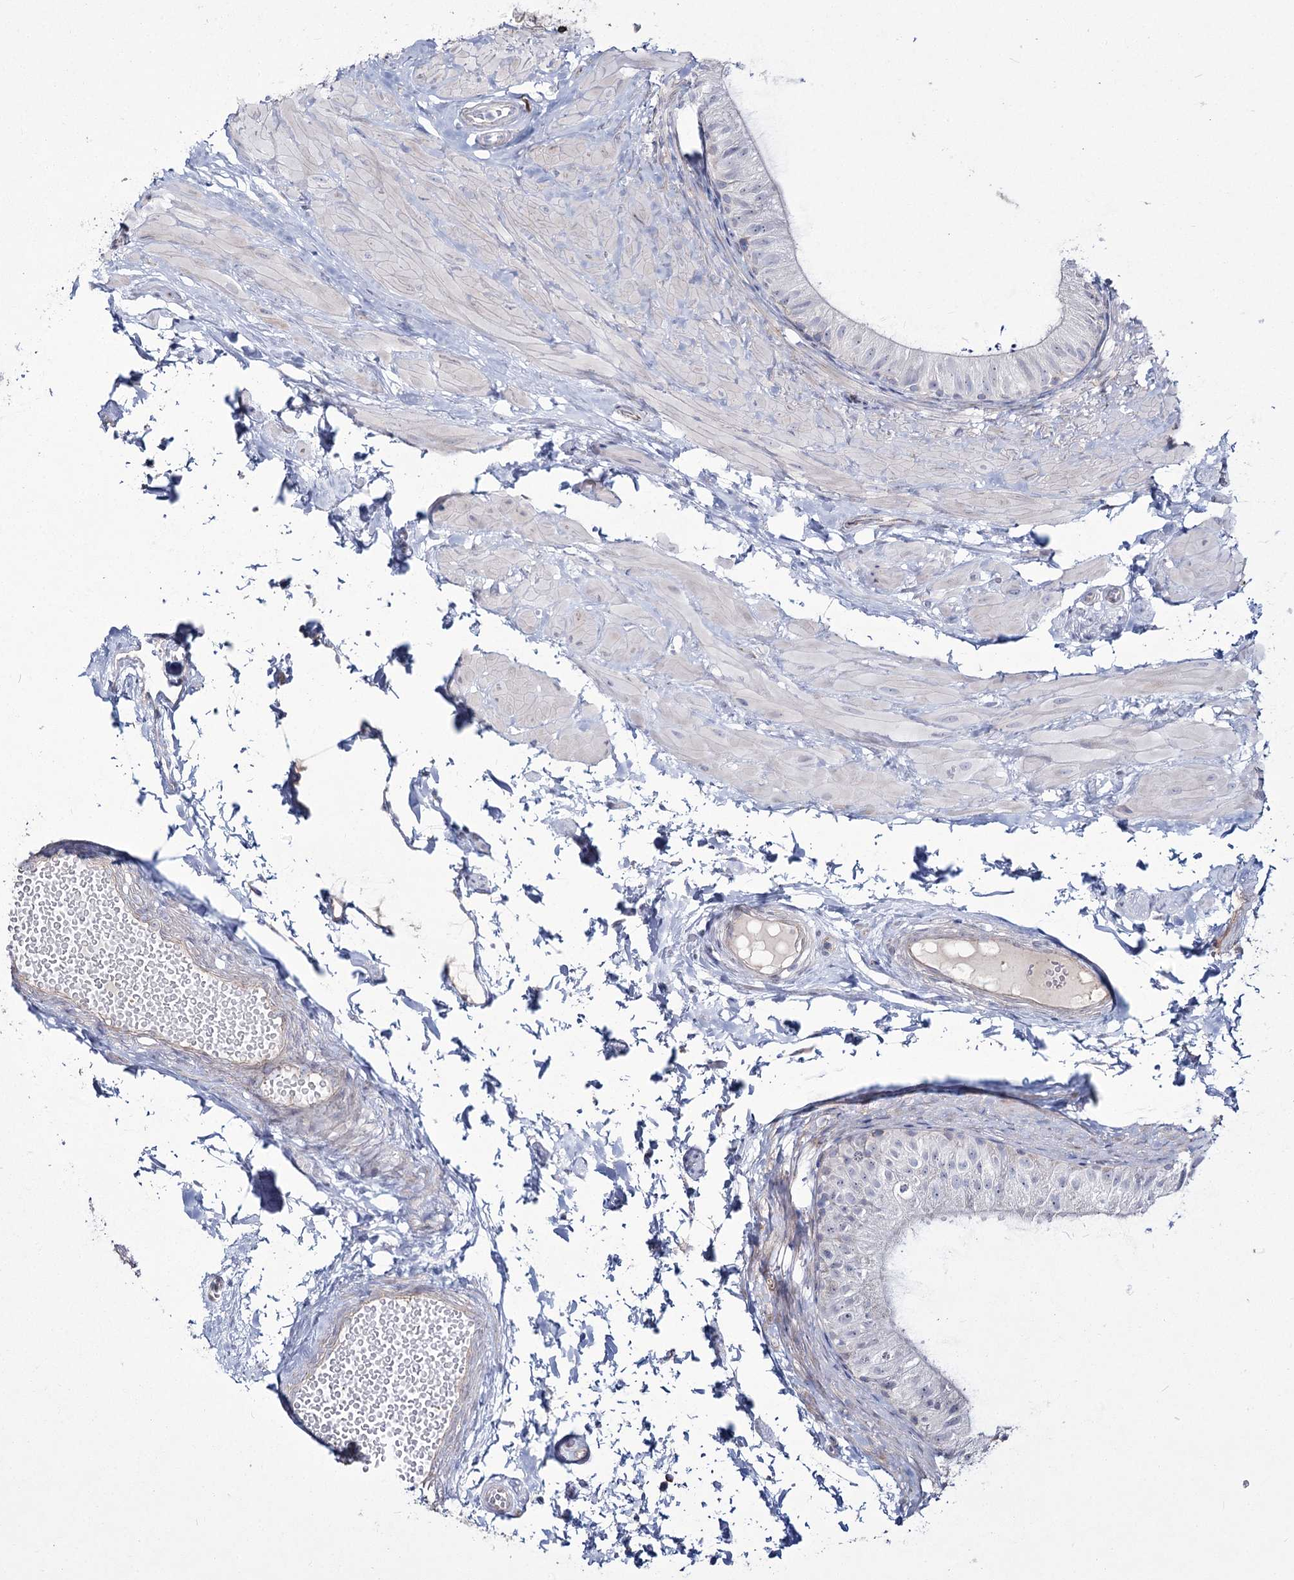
{"staining": {"intensity": "moderate", "quantity": "<25%", "location": "cytoplasmic/membranous"}, "tissue": "epididymis", "cell_type": "Glandular cells", "image_type": "normal", "snomed": [{"axis": "morphology", "description": "Normal tissue, NOS"}, {"axis": "topography", "description": "Epididymis"}], "caption": "Protein analysis of normal epididymis reveals moderate cytoplasmic/membranous expression in about <25% of glandular cells. (Stains: DAB (3,3'-diaminobenzidine) in brown, nuclei in blue, Microscopy: brightfield microscopy at high magnification).", "gene": "ME3", "patient": {"sex": "male", "age": 50}}